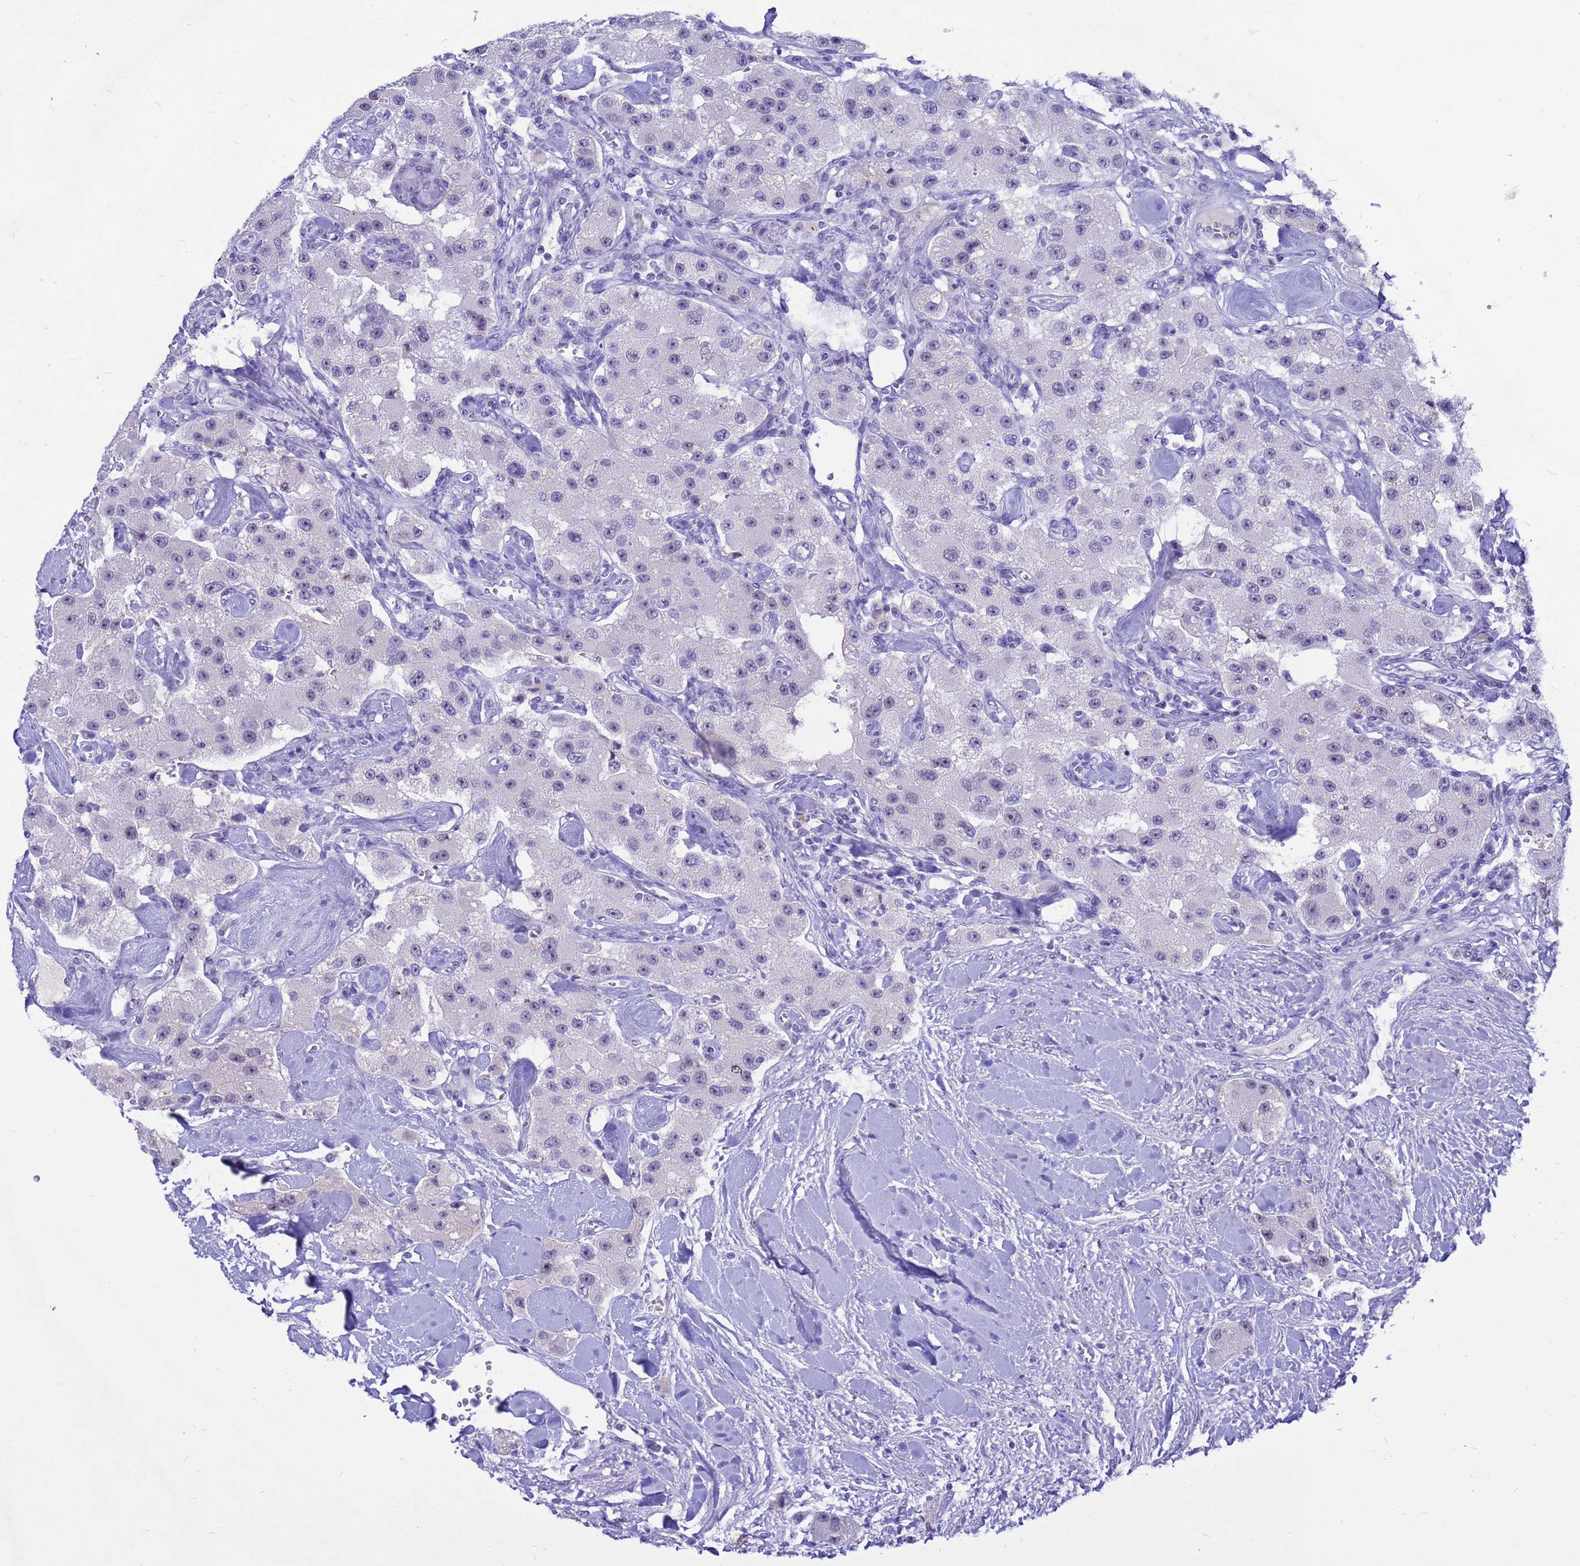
{"staining": {"intensity": "negative", "quantity": "none", "location": "none"}, "tissue": "carcinoid", "cell_type": "Tumor cells", "image_type": "cancer", "snomed": [{"axis": "morphology", "description": "Carcinoid, malignant, NOS"}, {"axis": "topography", "description": "Pancreas"}], "caption": "The immunohistochemistry histopathology image has no significant positivity in tumor cells of carcinoid tissue. (DAB (3,3'-diaminobenzidine) immunohistochemistry with hematoxylin counter stain).", "gene": "DMRTC2", "patient": {"sex": "male", "age": 41}}